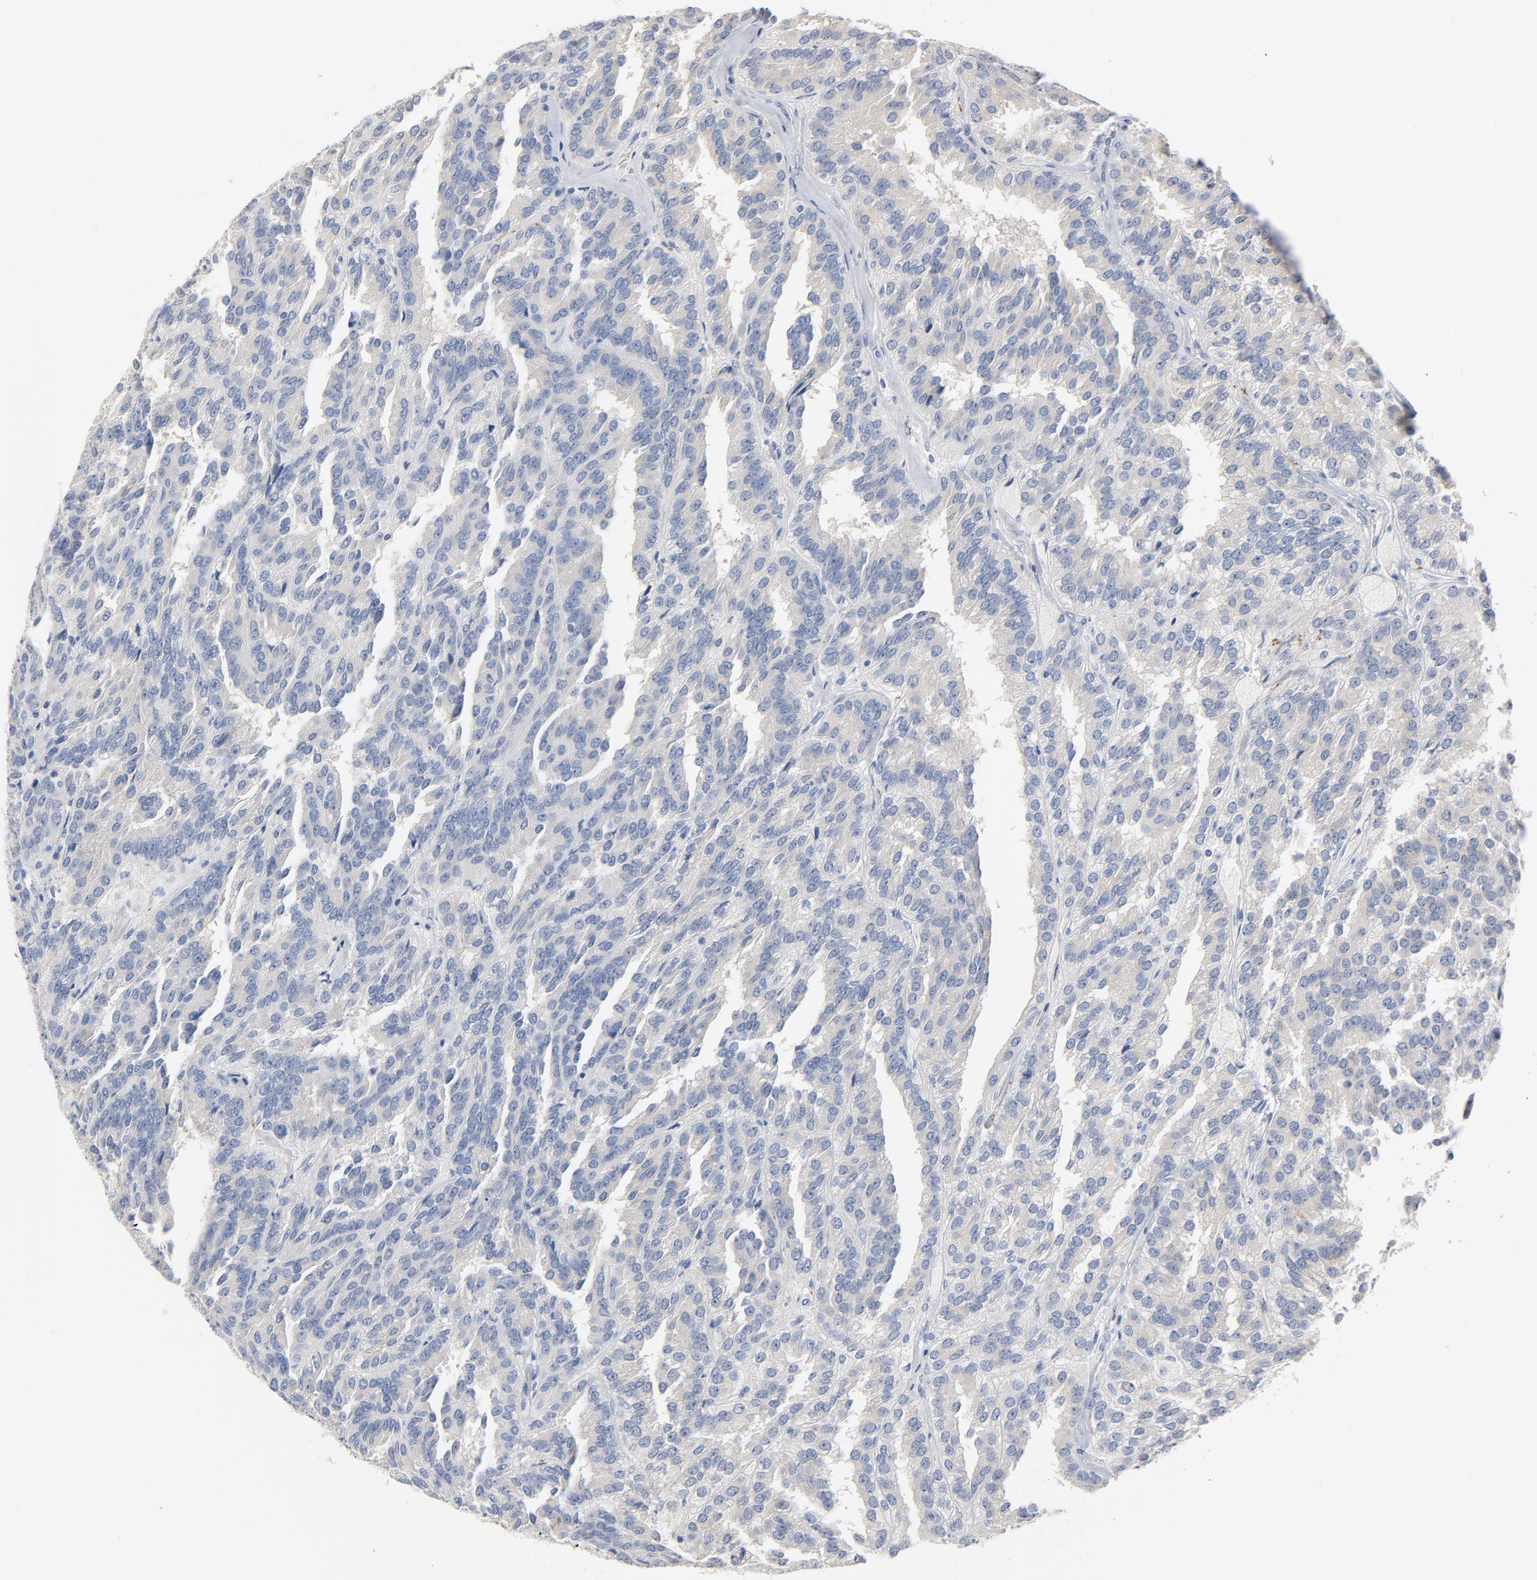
{"staining": {"intensity": "negative", "quantity": "none", "location": "none"}, "tissue": "renal cancer", "cell_type": "Tumor cells", "image_type": "cancer", "snomed": [{"axis": "morphology", "description": "Adenocarcinoma, NOS"}, {"axis": "topography", "description": "Kidney"}], "caption": "Micrograph shows no protein staining in tumor cells of renal cancer tissue.", "gene": "IFT43", "patient": {"sex": "male", "age": 46}}